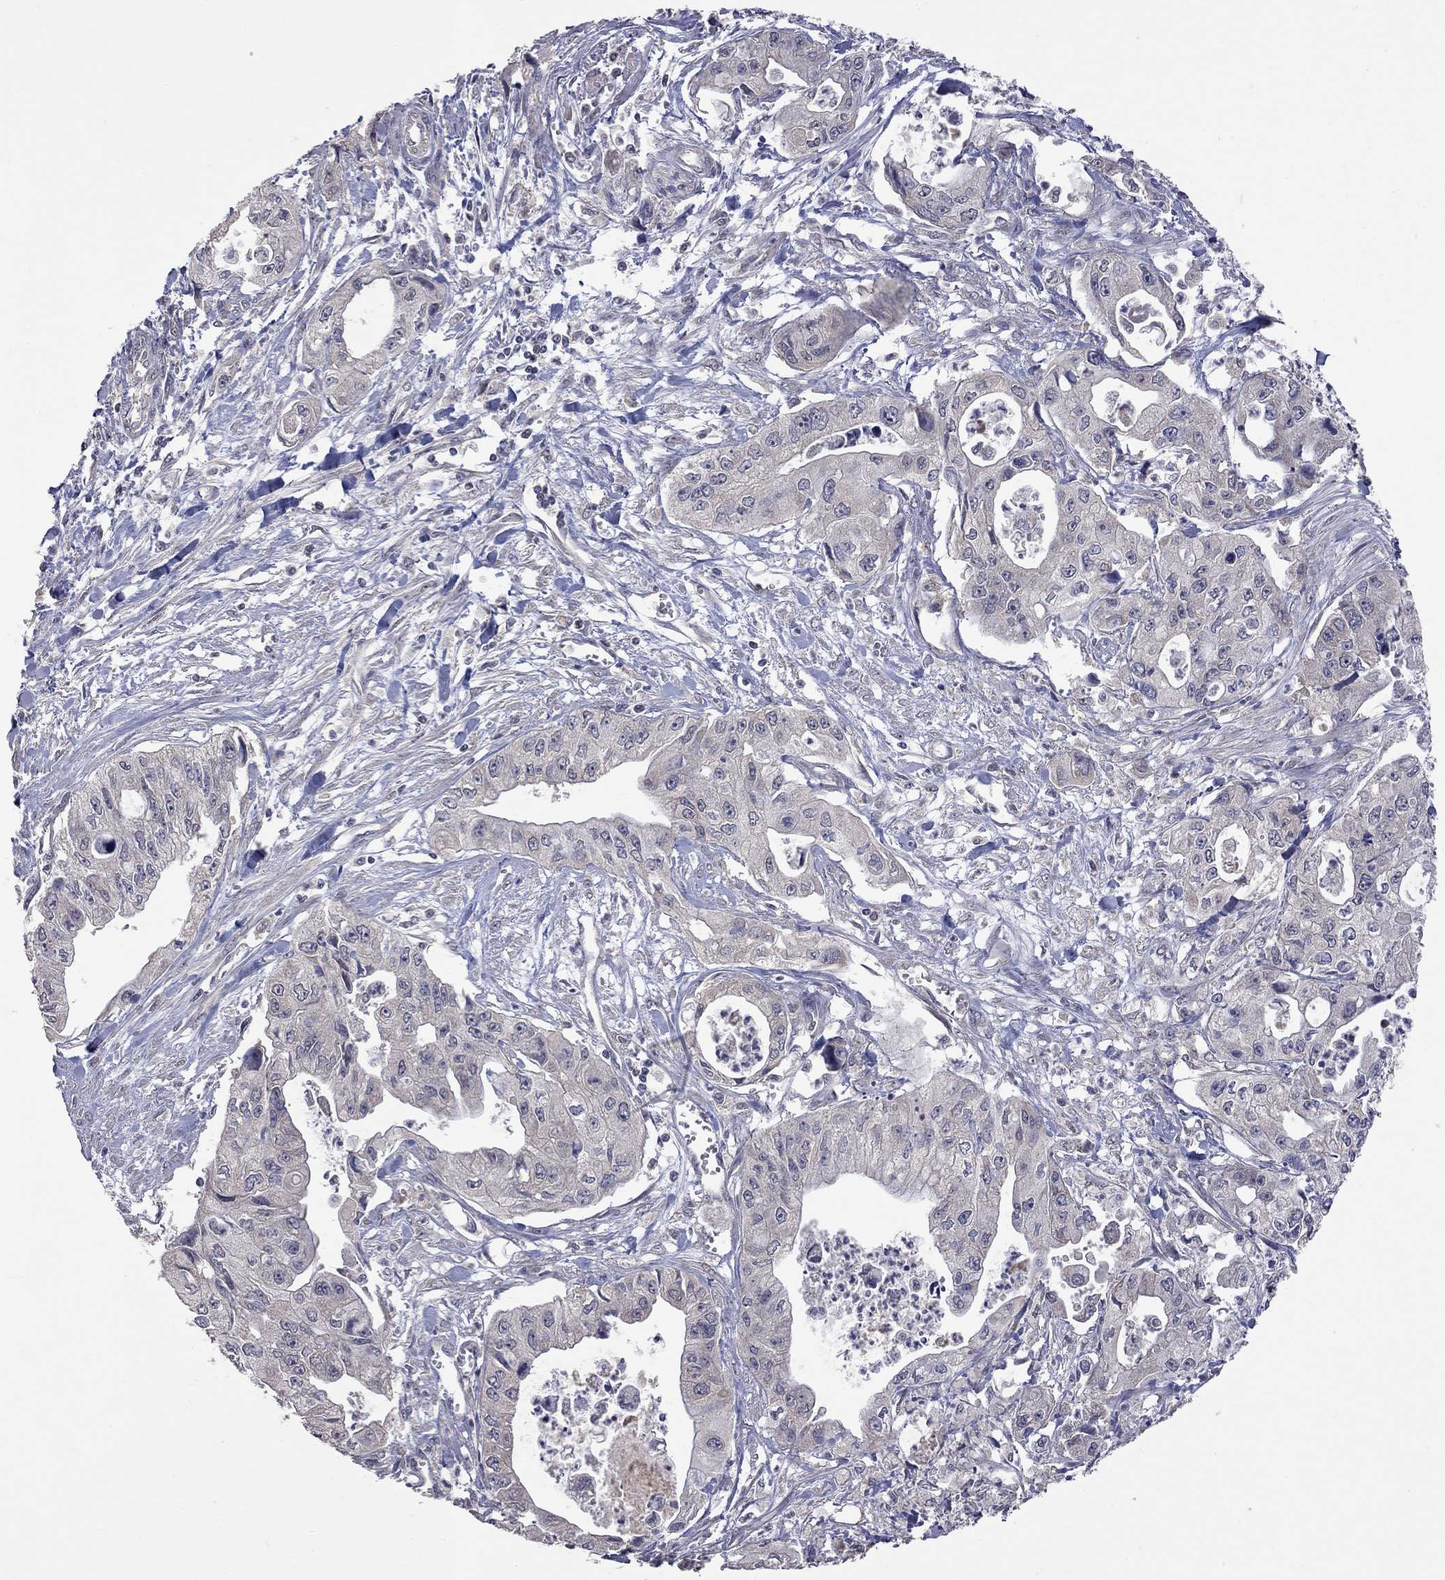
{"staining": {"intensity": "negative", "quantity": "none", "location": "none"}, "tissue": "pancreatic cancer", "cell_type": "Tumor cells", "image_type": "cancer", "snomed": [{"axis": "morphology", "description": "Adenocarcinoma, NOS"}, {"axis": "topography", "description": "Pancreas"}], "caption": "This photomicrograph is of adenocarcinoma (pancreatic) stained with IHC to label a protein in brown with the nuclei are counter-stained blue. There is no positivity in tumor cells.", "gene": "HTR6", "patient": {"sex": "male", "age": 70}}